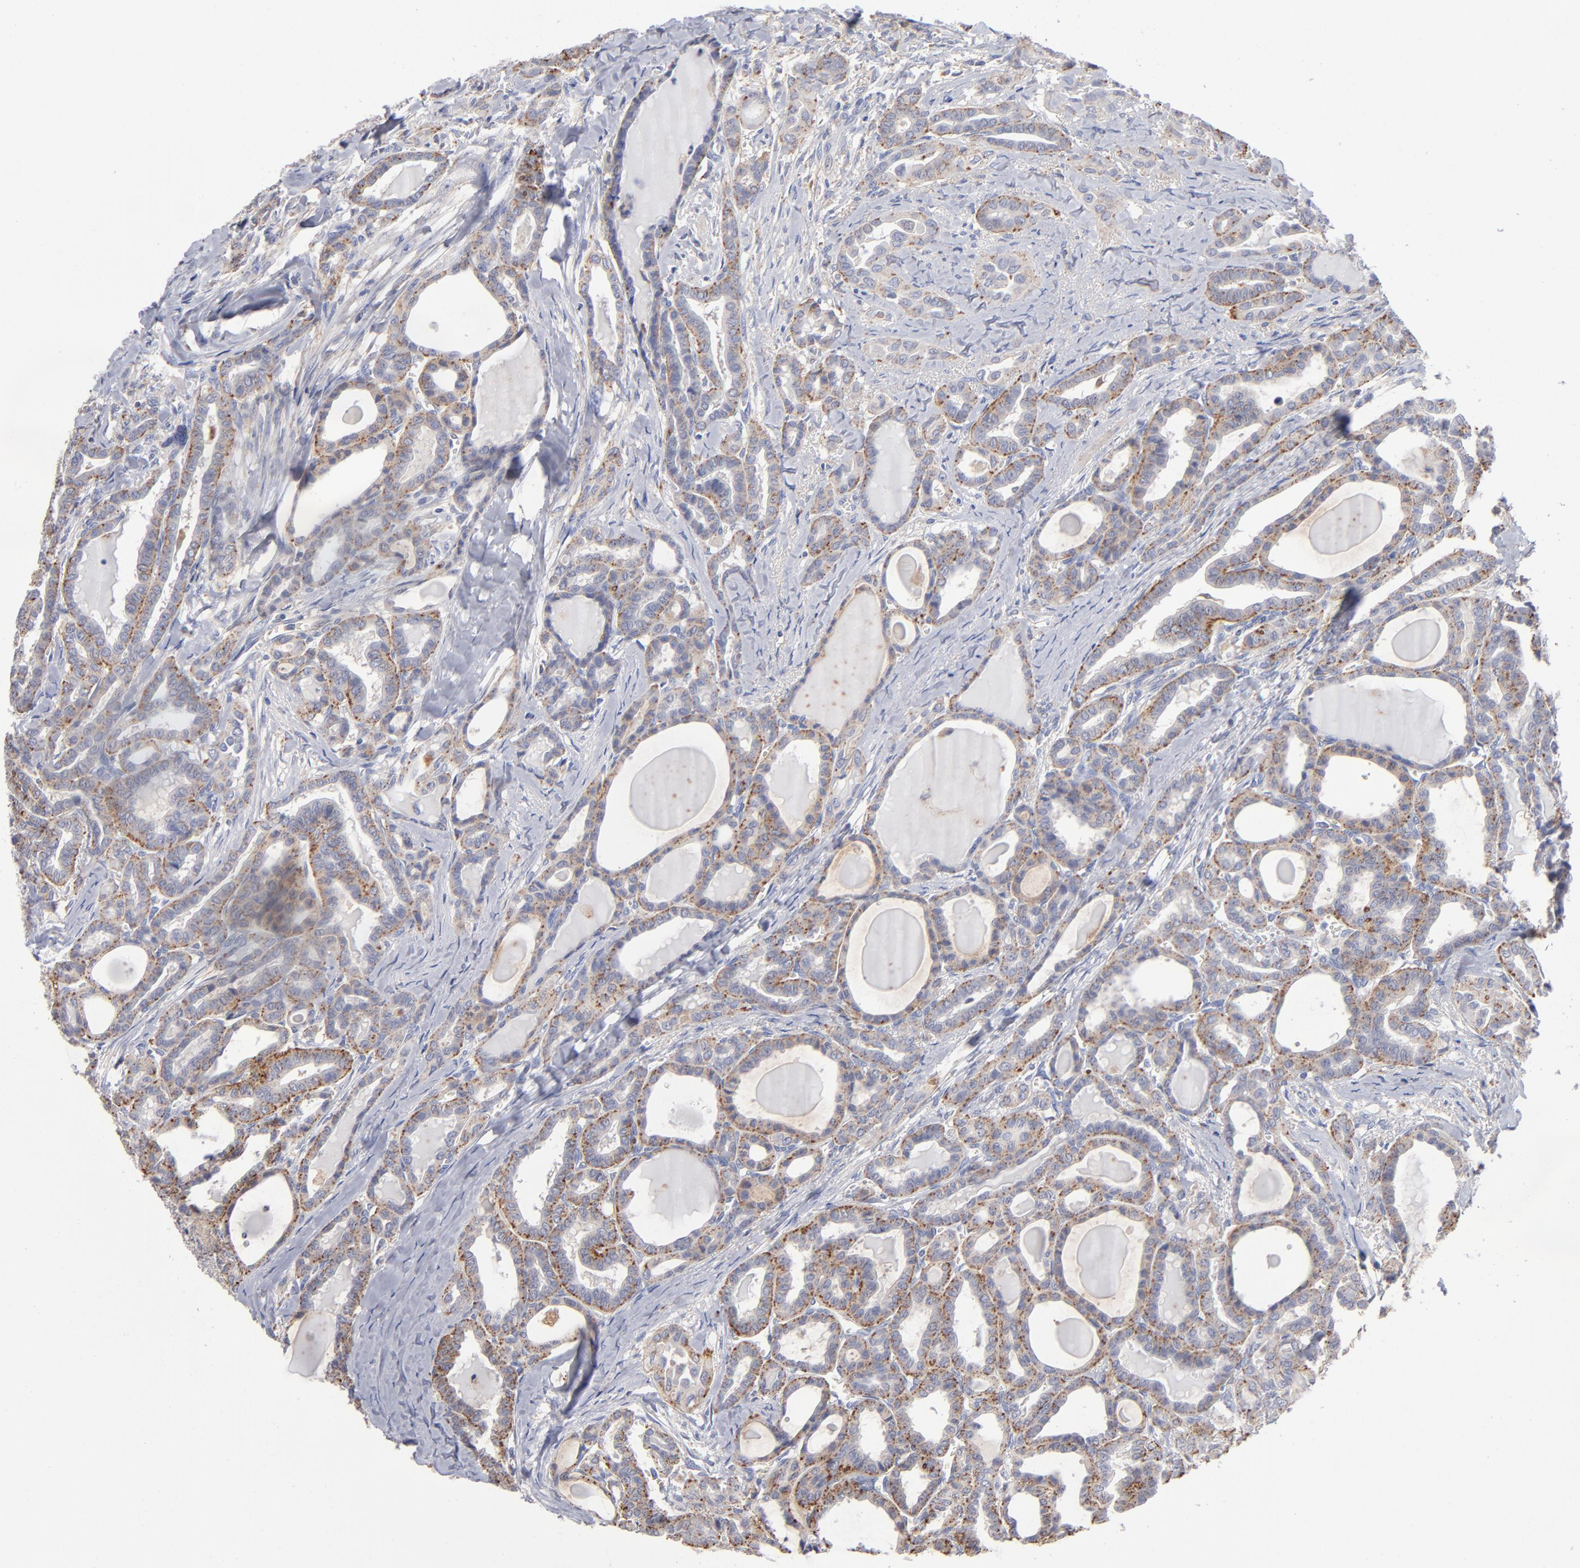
{"staining": {"intensity": "weak", "quantity": ">75%", "location": "cytoplasmic/membranous"}, "tissue": "thyroid cancer", "cell_type": "Tumor cells", "image_type": "cancer", "snomed": [{"axis": "morphology", "description": "Carcinoma, NOS"}, {"axis": "topography", "description": "Thyroid gland"}], "caption": "DAB (3,3'-diaminobenzidine) immunohistochemical staining of thyroid cancer (carcinoma) demonstrates weak cytoplasmic/membranous protein expression in about >75% of tumor cells.", "gene": "RRAGB", "patient": {"sex": "female", "age": 91}}